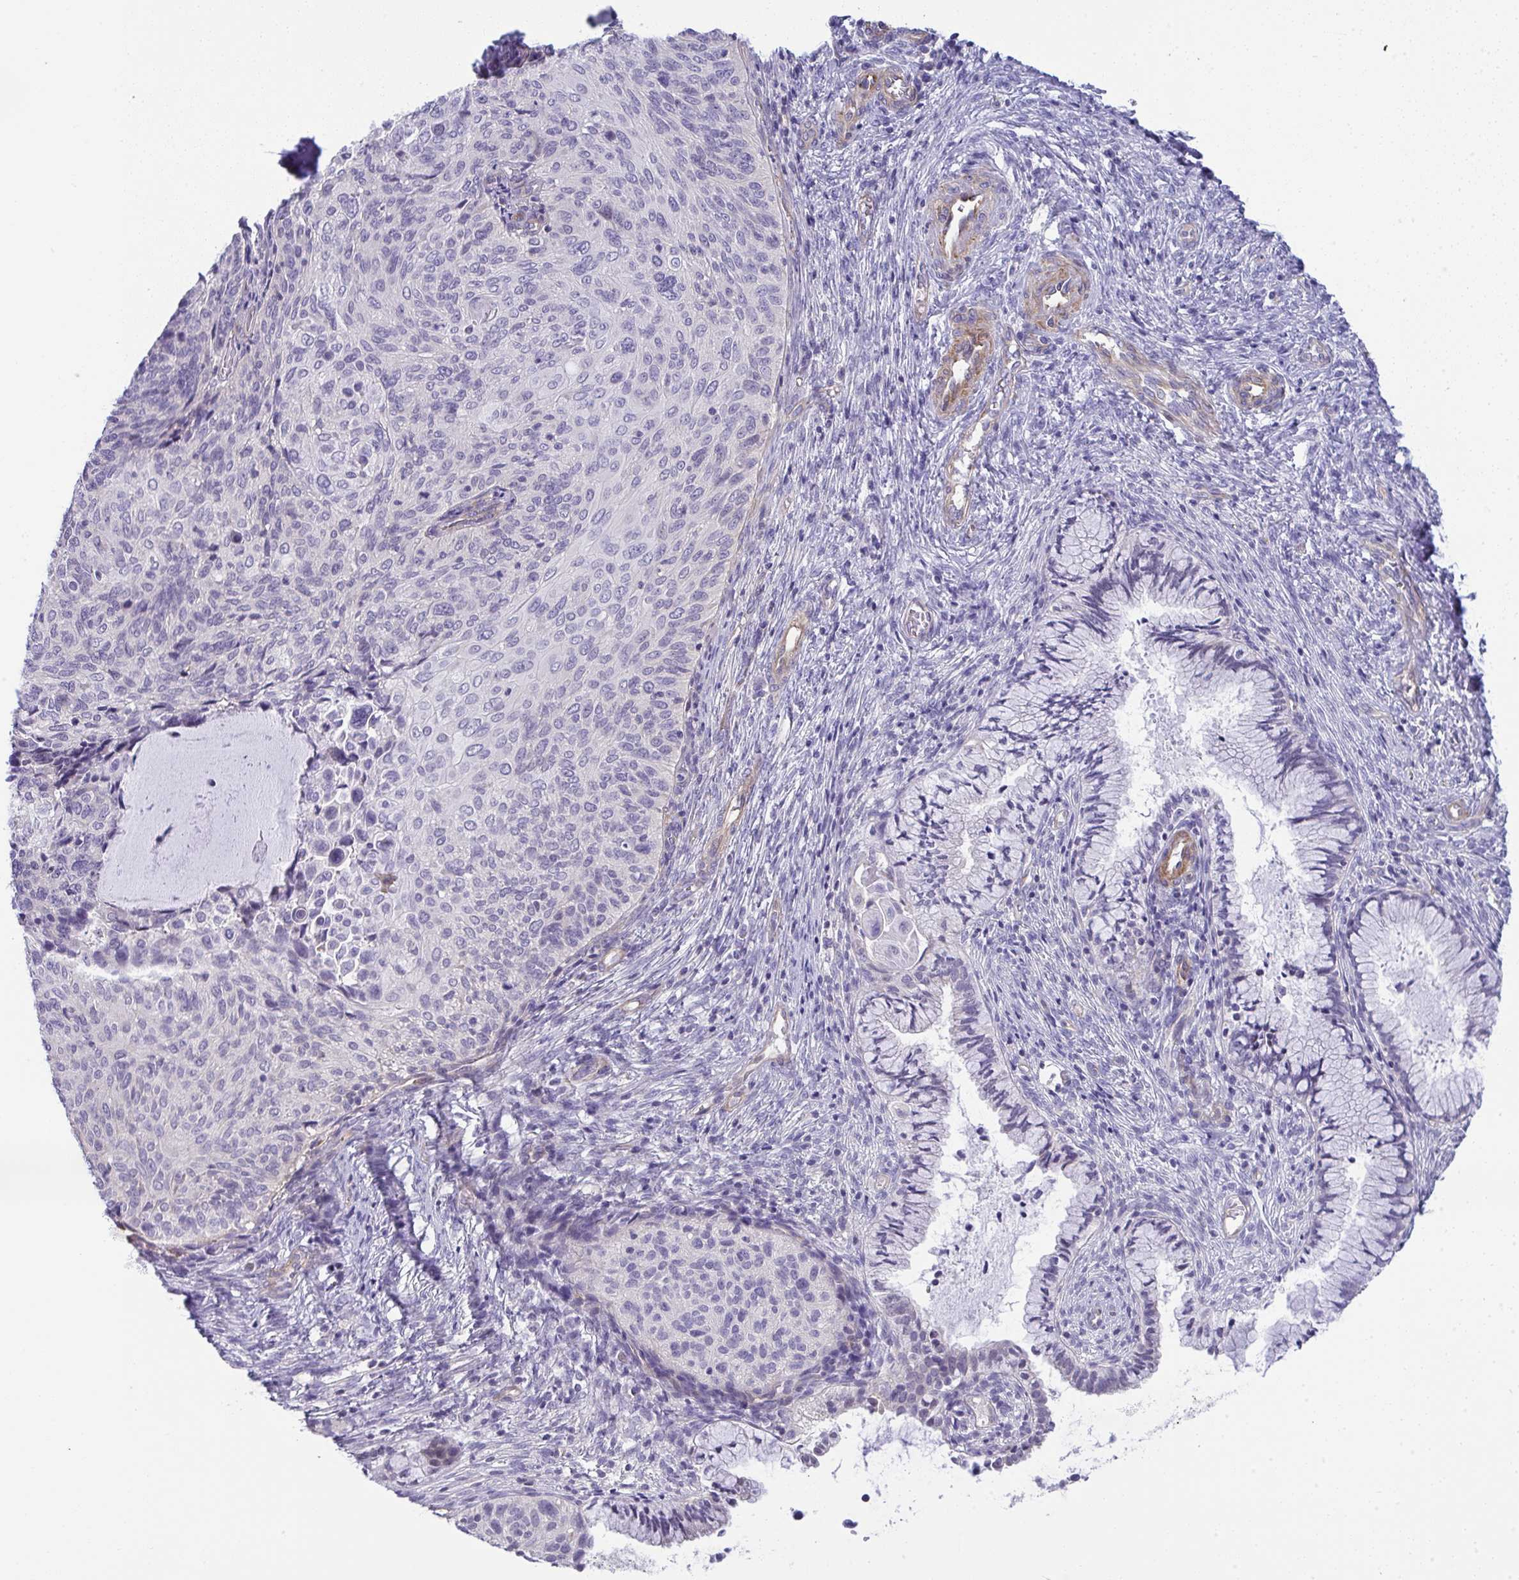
{"staining": {"intensity": "negative", "quantity": "none", "location": "none"}, "tissue": "cervical cancer", "cell_type": "Tumor cells", "image_type": "cancer", "snomed": [{"axis": "morphology", "description": "Squamous cell carcinoma, NOS"}, {"axis": "topography", "description": "Cervix"}], "caption": "An image of human cervical cancer (squamous cell carcinoma) is negative for staining in tumor cells.", "gene": "MYL12A", "patient": {"sex": "female", "age": 49}}